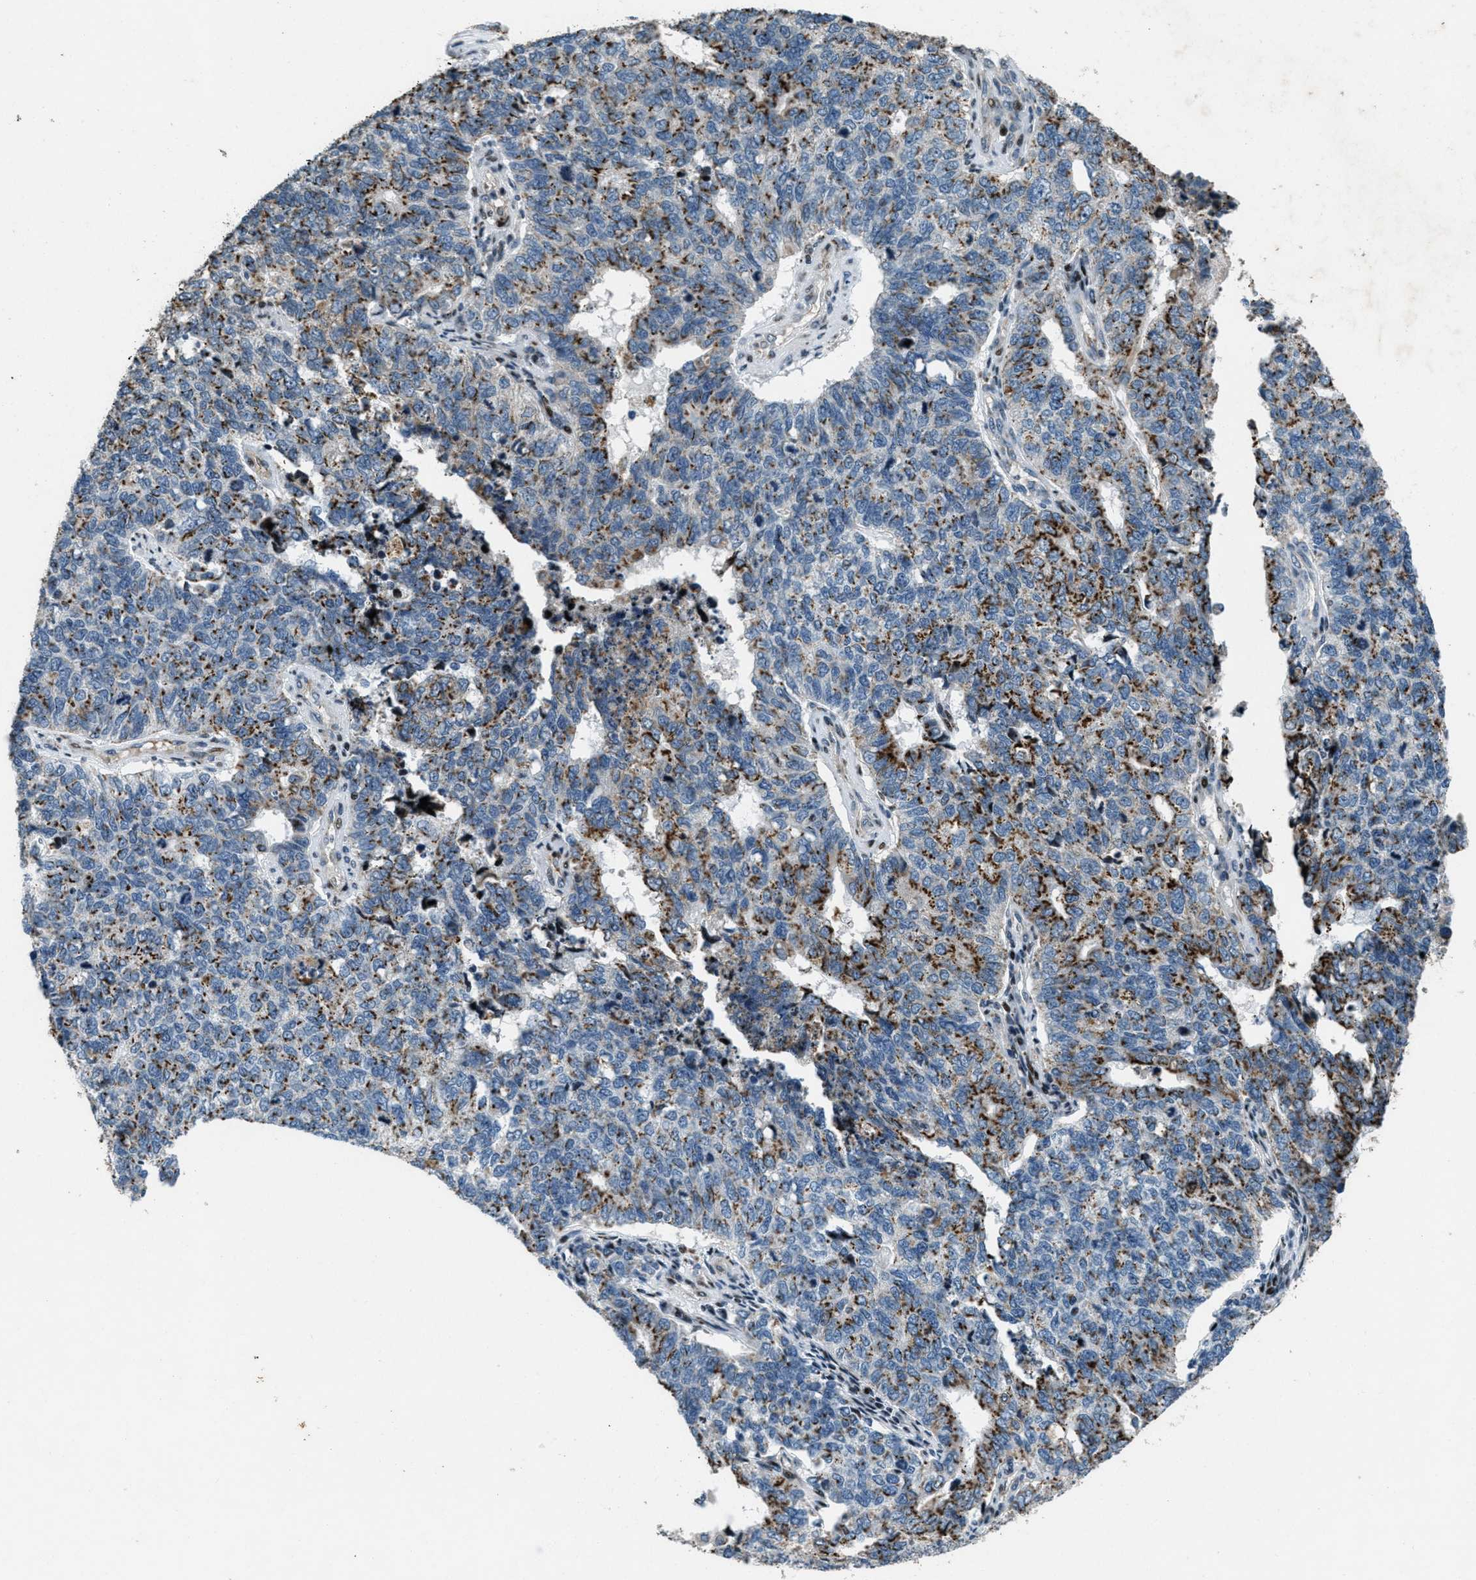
{"staining": {"intensity": "strong", "quantity": "25%-75%", "location": "cytoplasmic/membranous"}, "tissue": "cervical cancer", "cell_type": "Tumor cells", "image_type": "cancer", "snomed": [{"axis": "morphology", "description": "Squamous cell carcinoma, NOS"}, {"axis": "topography", "description": "Cervix"}], "caption": "Immunohistochemical staining of human cervical cancer (squamous cell carcinoma) reveals high levels of strong cytoplasmic/membranous staining in about 25%-75% of tumor cells.", "gene": "GPC6", "patient": {"sex": "female", "age": 63}}